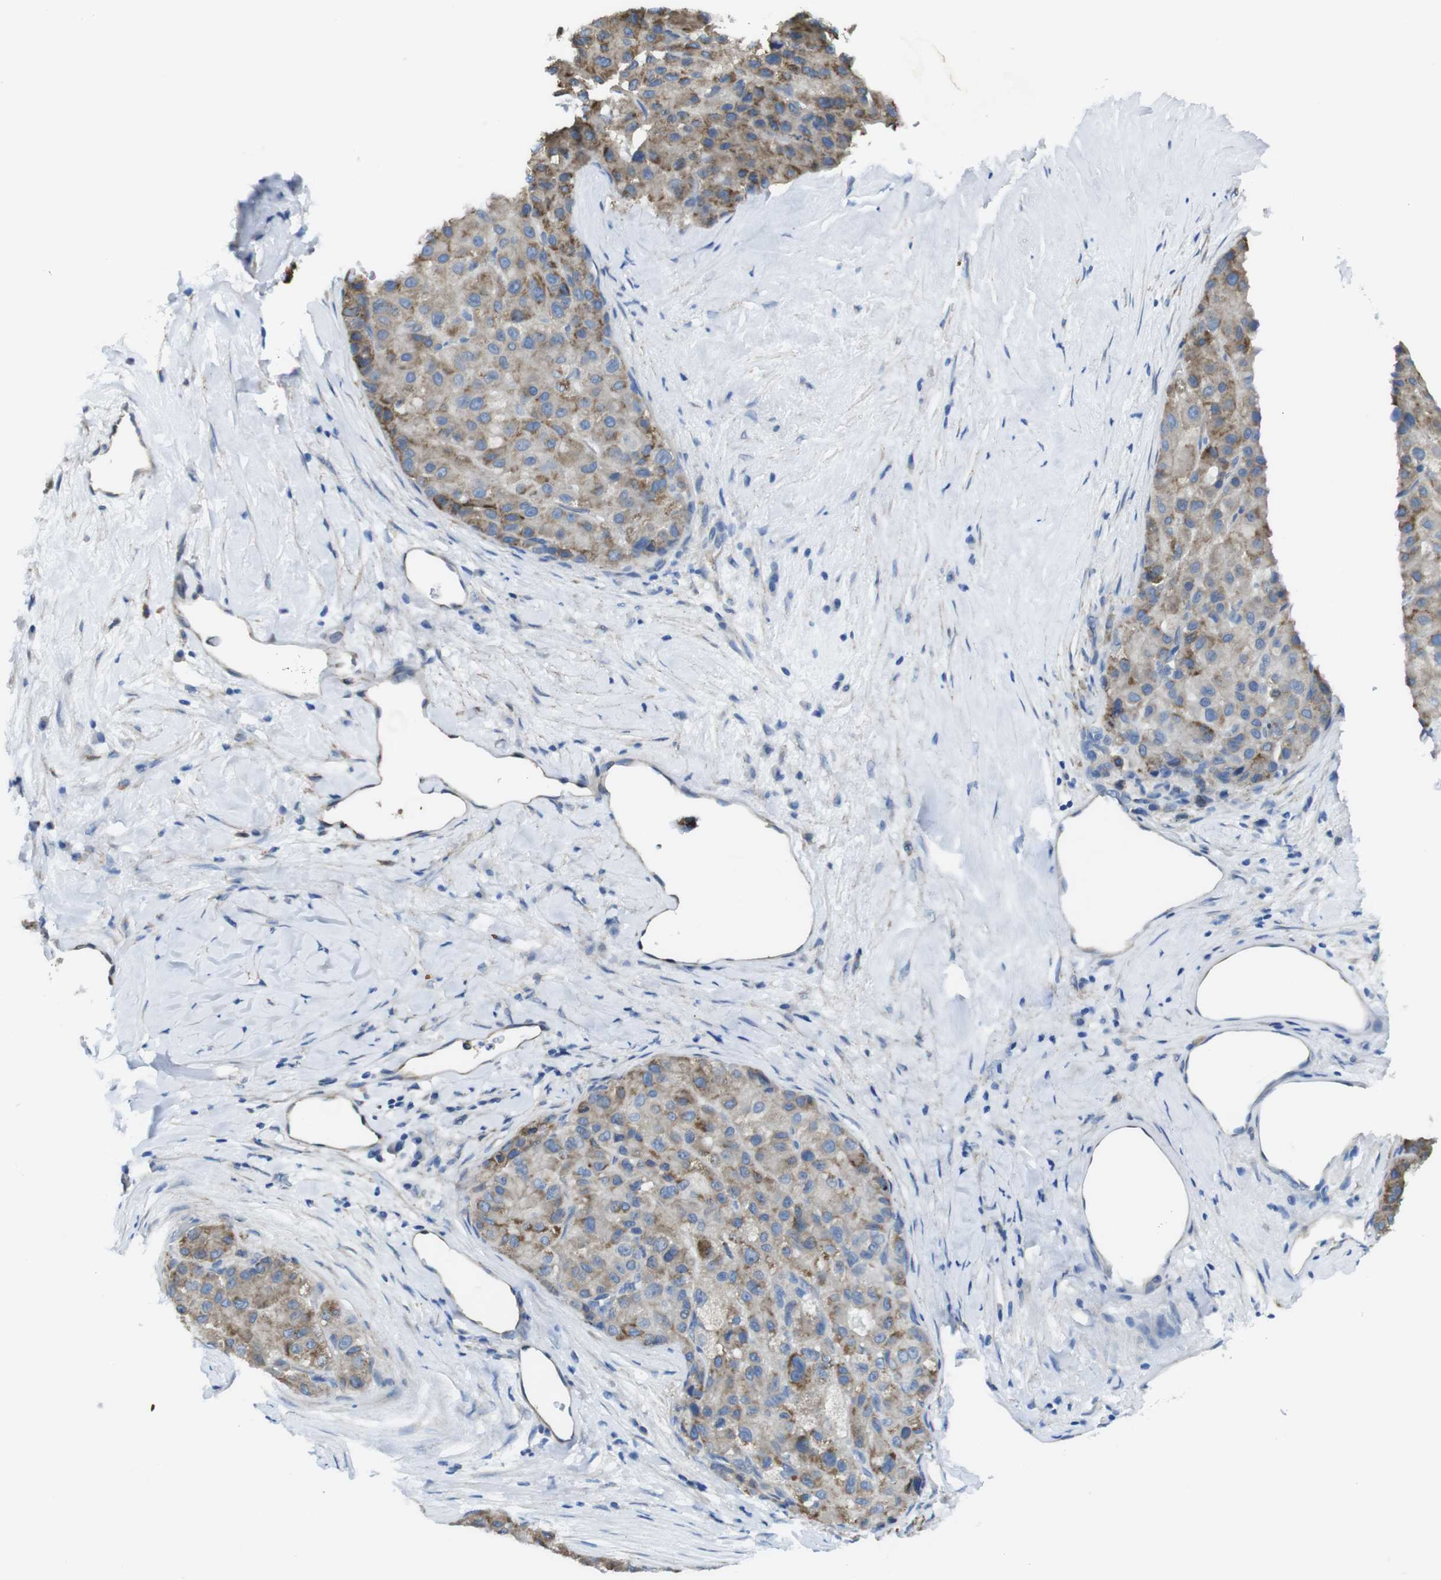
{"staining": {"intensity": "moderate", "quantity": ">75%", "location": "cytoplasmic/membranous"}, "tissue": "liver cancer", "cell_type": "Tumor cells", "image_type": "cancer", "snomed": [{"axis": "morphology", "description": "Carcinoma, Hepatocellular, NOS"}, {"axis": "topography", "description": "Liver"}], "caption": "Hepatocellular carcinoma (liver) stained with a brown dye demonstrates moderate cytoplasmic/membranous positive positivity in approximately >75% of tumor cells.", "gene": "CDH8", "patient": {"sex": "male", "age": 80}}